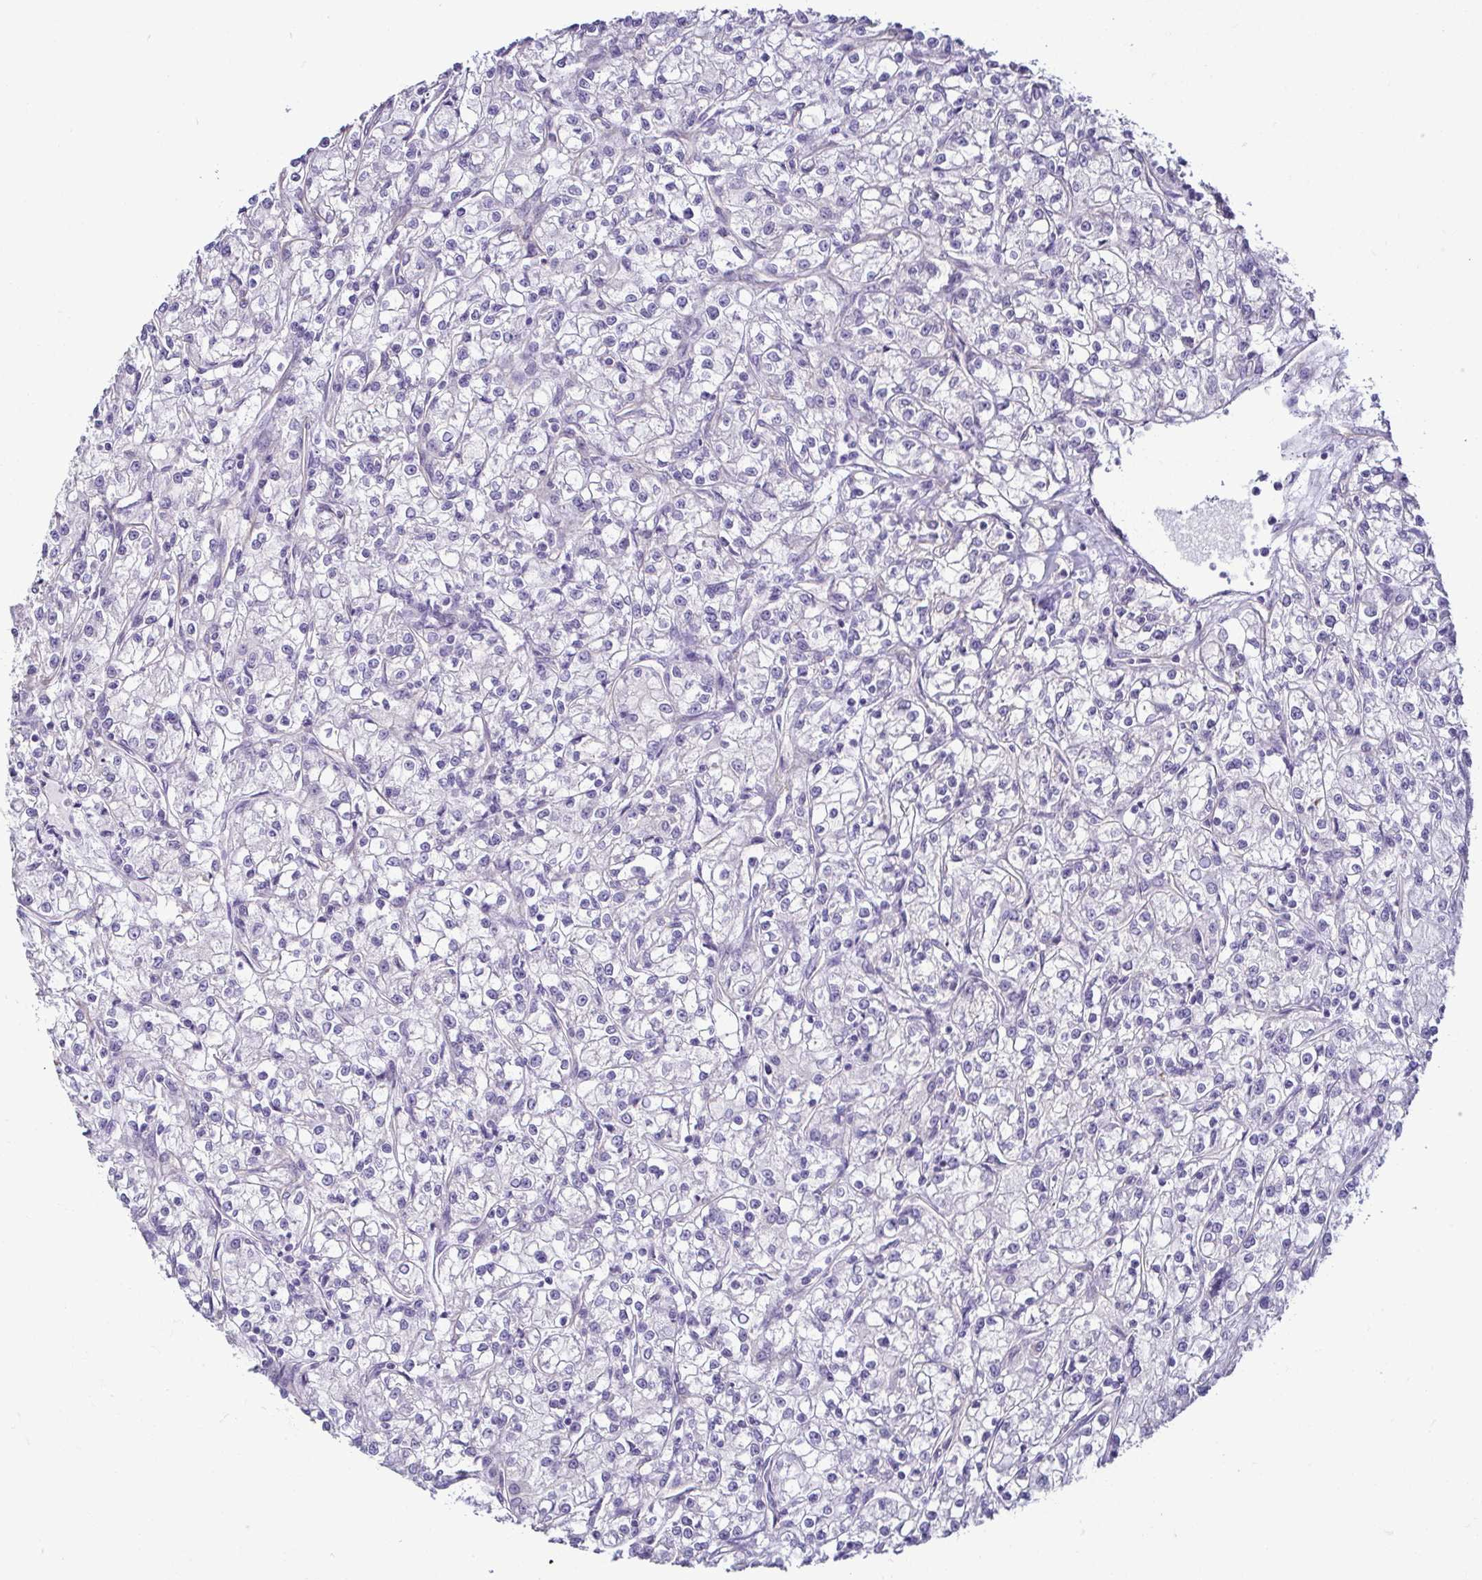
{"staining": {"intensity": "negative", "quantity": "none", "location": "none"}, "tissue": "renal cancer", "cell_type": "Tumor cells", "image_type": "cancer", "snomed": [{"axis": "morphology", "description": "Adenocarcinoma, NOS"}, {"axis": "topography", "description": "Kidney"}], "caption": "The micrograph displays no staining of tumor cells in renal cancer.", "gene": "CASP14", "patient": {"sex": "female", "age": 59}}